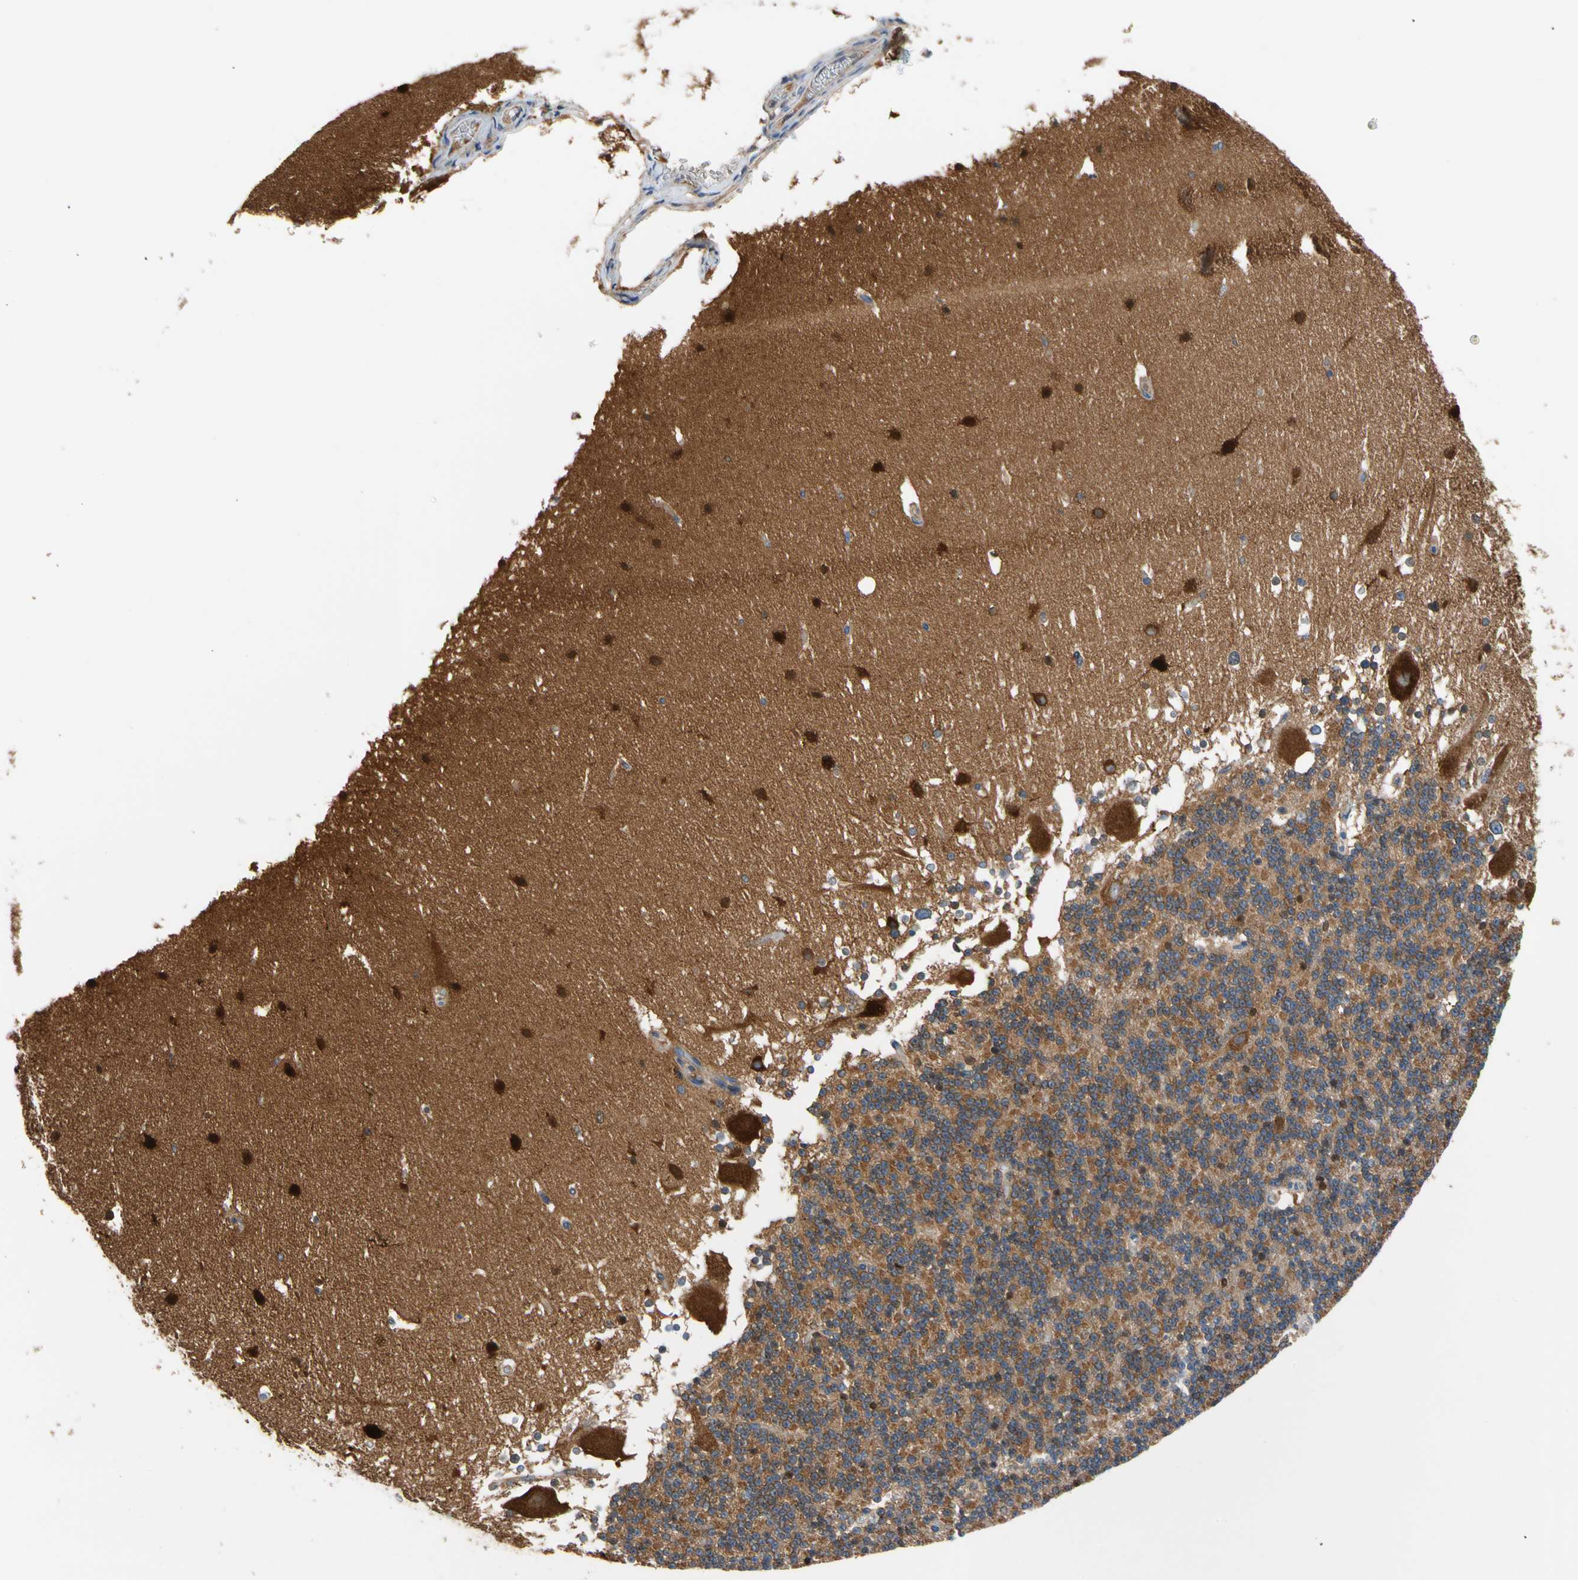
{"staining": {"intensity": "moderate", "quantity": ">75%", "location": "cytoplasmic/membranous"}, "tissue": "cerebellum", "cell_type": "Cells in granular layer", "image_type": "normal", "snomed": [{"axis": "morphology", "description": "Normal tissue, NOS"}, {"axis": "topography", "description": "Cerebellum"}], "caption": "Cerebellum stained with DAB IHC exhibits medium levels of moderate cytoplasmic/membranous staining in about >75% of cells in granular layer.", "gene": "GPHN", "patient": {"sex": "female", "age": 19}}